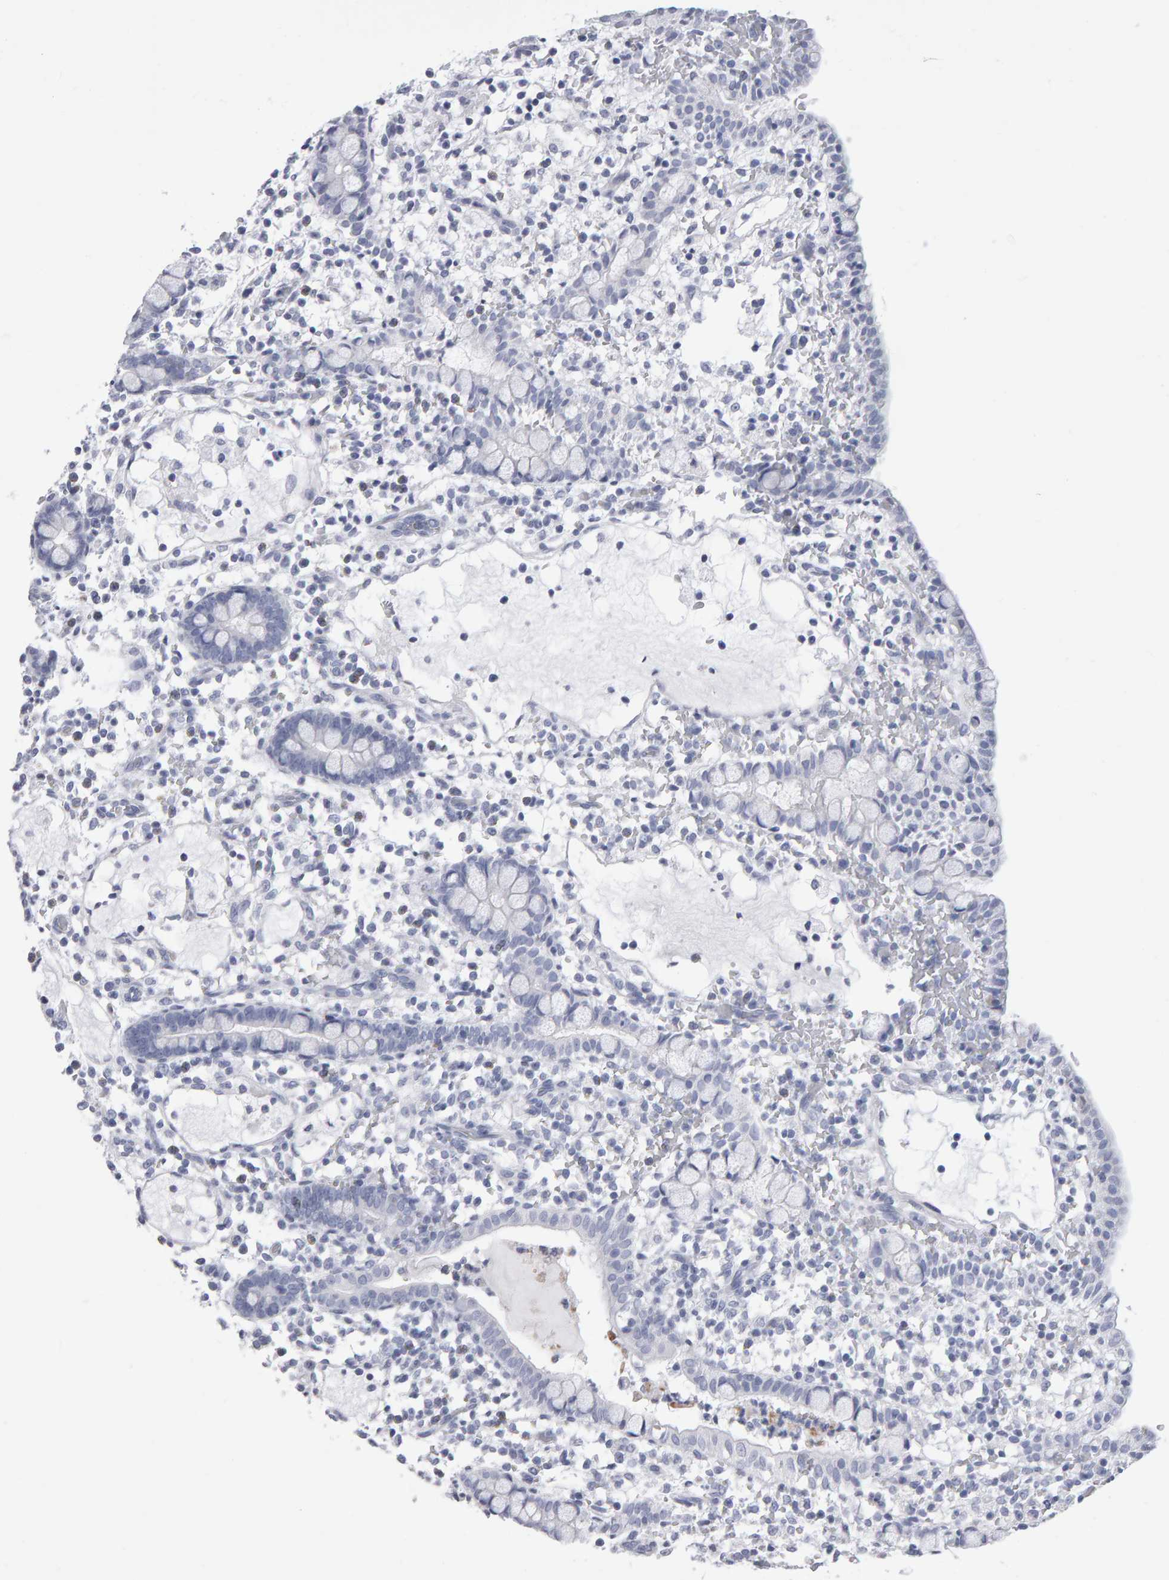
{"staining": {"intensity": "negative", "quantity": "none", "location": "none"}, "tissue": "small intestine", "cell_type": "Glandular cells", "image_type": "normal", "snomed": [{"axis": "morphology", "description": "Normal tissue, NOS"}, {"axis": "morphology", "description": "Developmental malformation"}, {"axis": "topography", "description": "Small intestine"}], "caption": "Immunohistochemistry micrograph of benign human small intestine stained for a protein (brown), which shows no expression in glandular cells.", "gene": "NCDN", "patient": {"sex": "male"}}